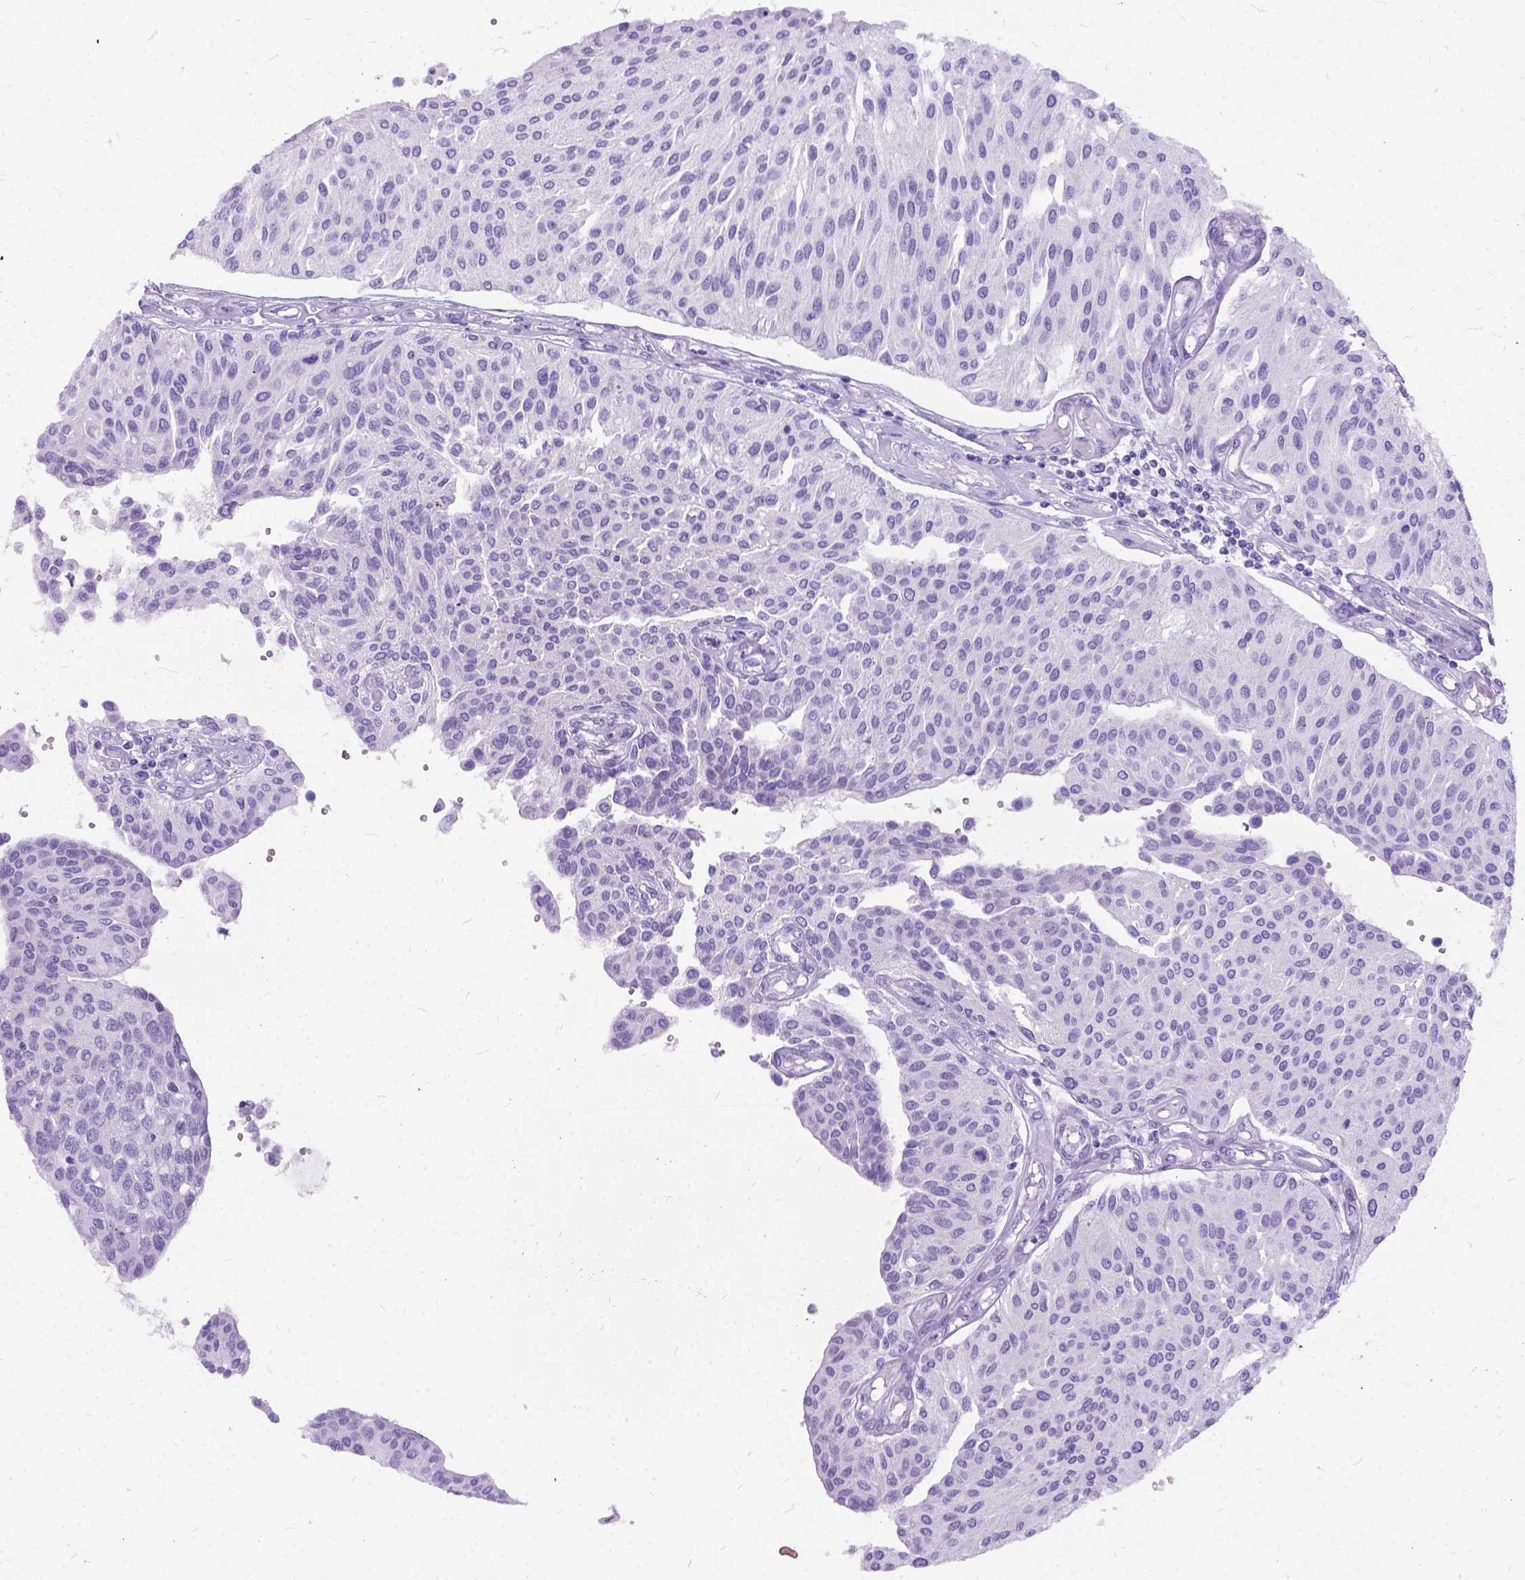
{"staining": {"intensity": "negative", "quantity": "none", "location": "none"}, "tissue": "urothelial cancer", "cell_type": "Tumor cells", "image_type": "cancer", "snomed": [{"axis": "morphology", "description": "Urothelial carcinoma, NOS"}, {"axis": "topography", "description": "Urinary bladder"}], "caption": "Tumor cells show no significant protein expression in transitional cell carcinoma.", "gene": "C1QTNF3", "patient": {"sex": "male", "age": 55}}